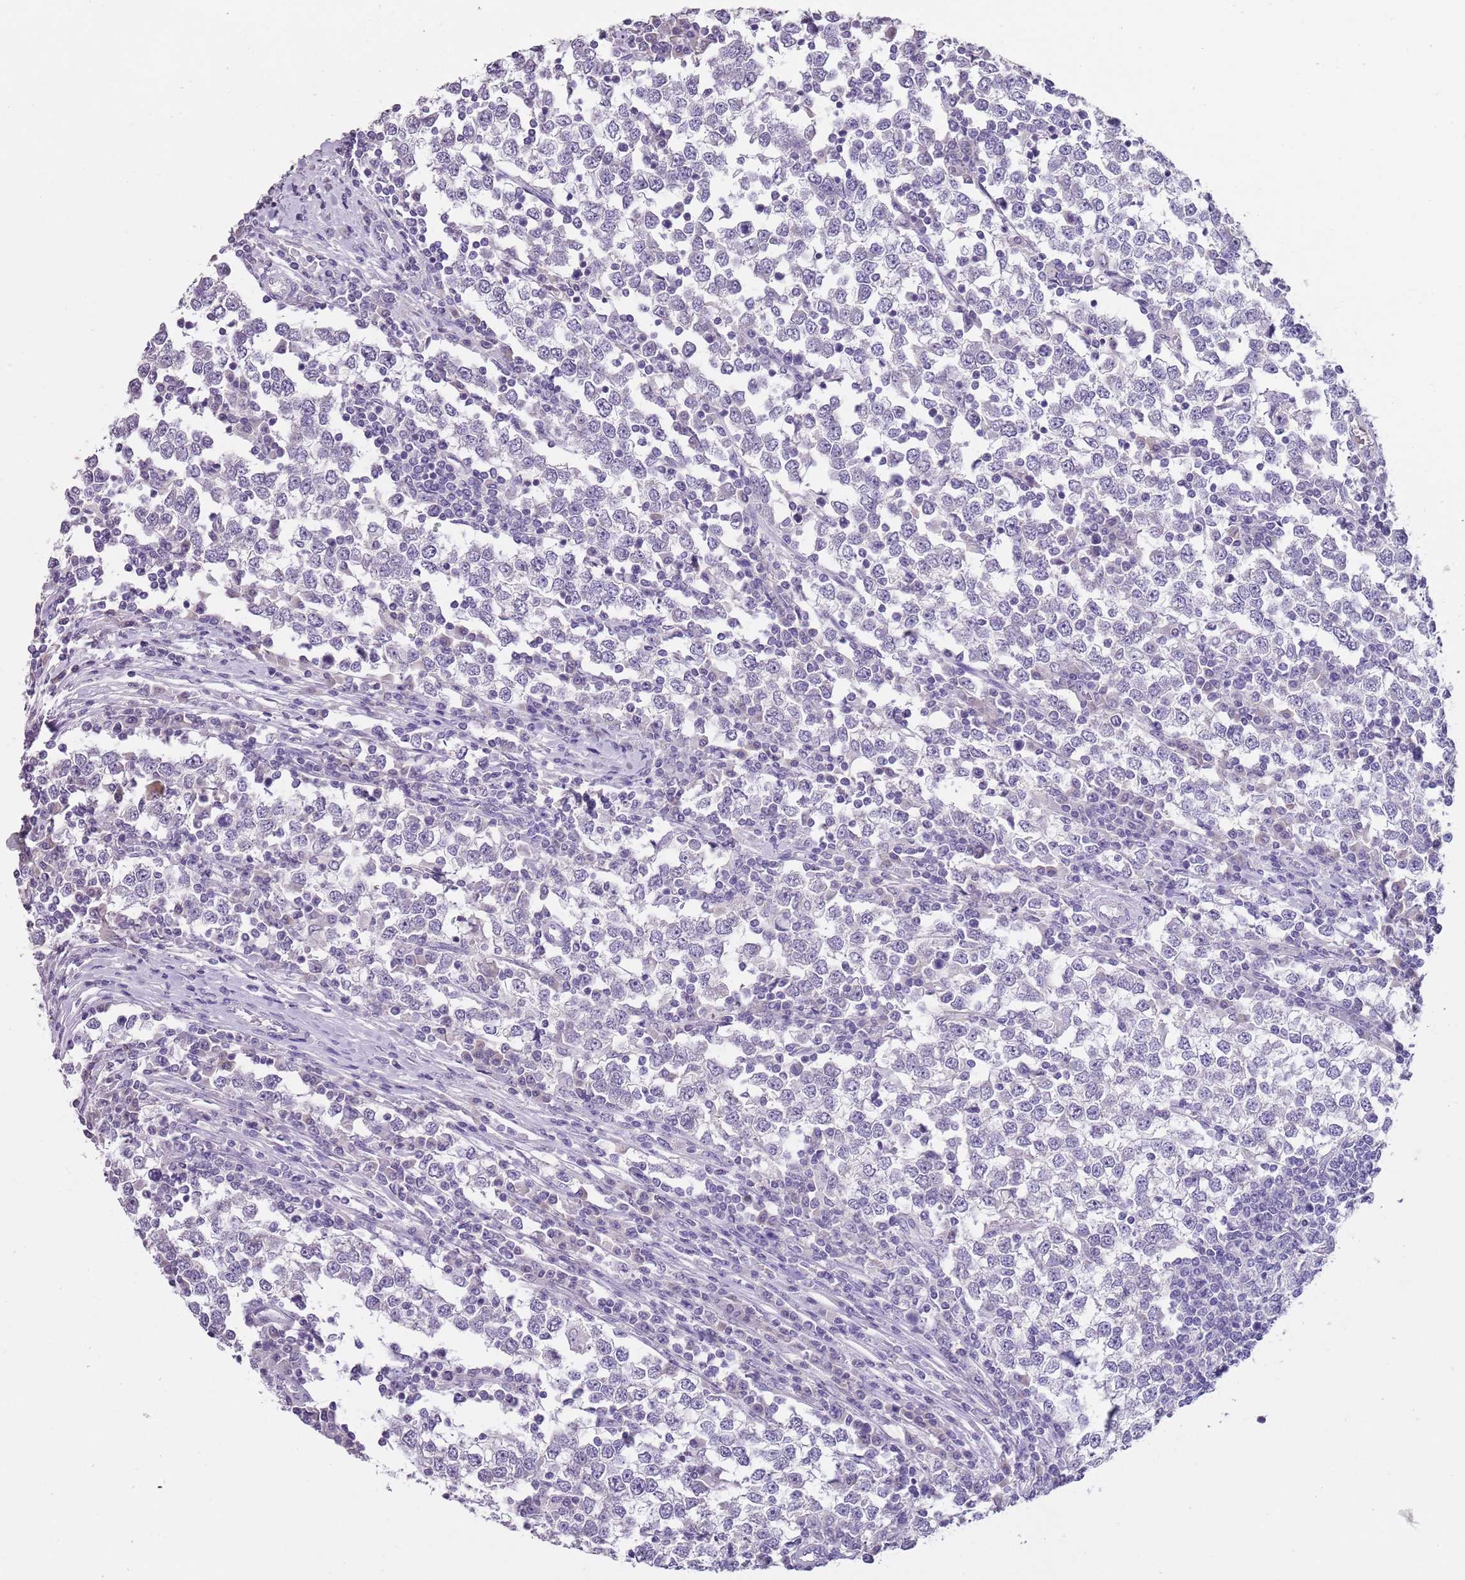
{"staining": {"intensity": "negative", "quantity": "none", "location": "none"}, "tissue": "testis cancer", "cell_type": "Tumor cells", "image_type": "cancer", "snomed": [{"axis": "morphology", "description": "Seminoma, NOS"}, {"axis": "topography", "description": "Testis"}], "caption": "Testis cancer (seminoma) was stained to show a protein in brown. There is no significant expression in tumor cells.", "gene": "SLC35E3", "patient": {"sex": "male", "age": 65}}